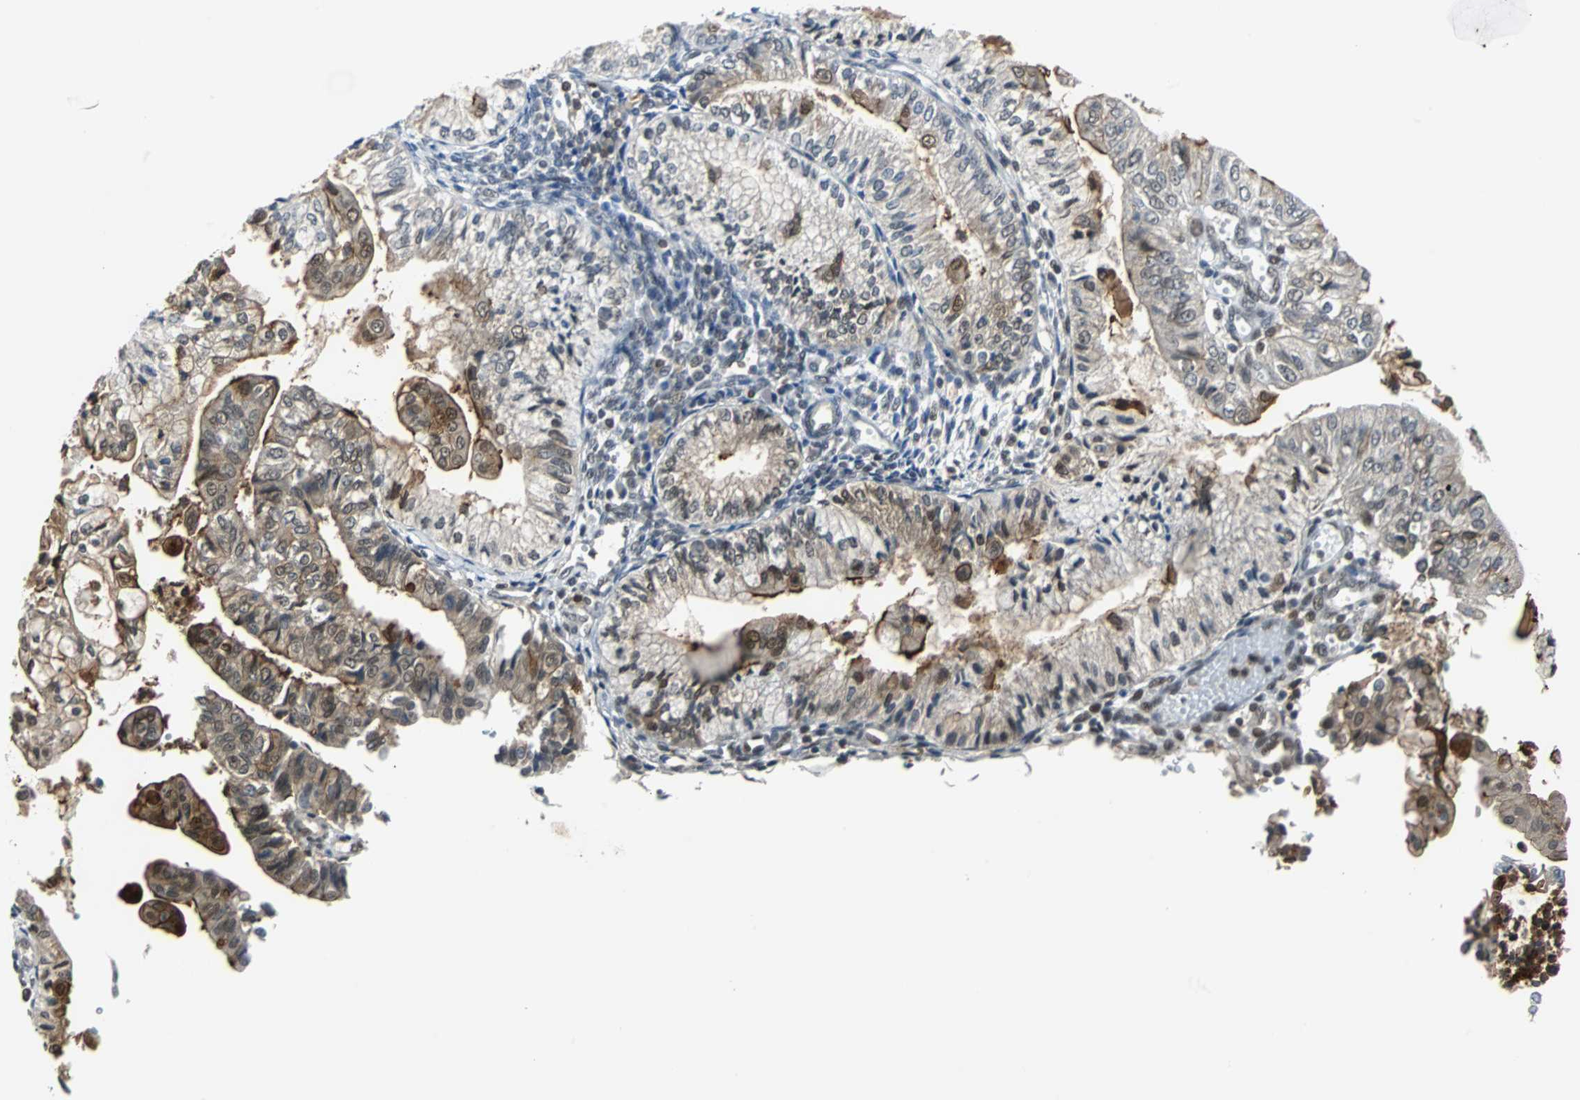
{"staining": {"intensity": "moderate", "quantity": "<25%", "location": "cytoplasmic/membranous,nuclear"}, "tissue": "endometrial cancer", "cell_type": "Tumor cells", "image_type": "cancer", "snomed": [{"axis": "morphology", "description": "Adenocarcinoma, NOS"}, {"axis": "topography", "description": "Endometrium"}], "caption": "A high-resolution image shows IHC staining of endometrial adenocarcinoma, which exhibits moderate cytoplasmic/membranous and nuclear expression in about <25% of tumor cells.", "gene": "SIRT1", "patient": {"sex": "female", "age": 59}}